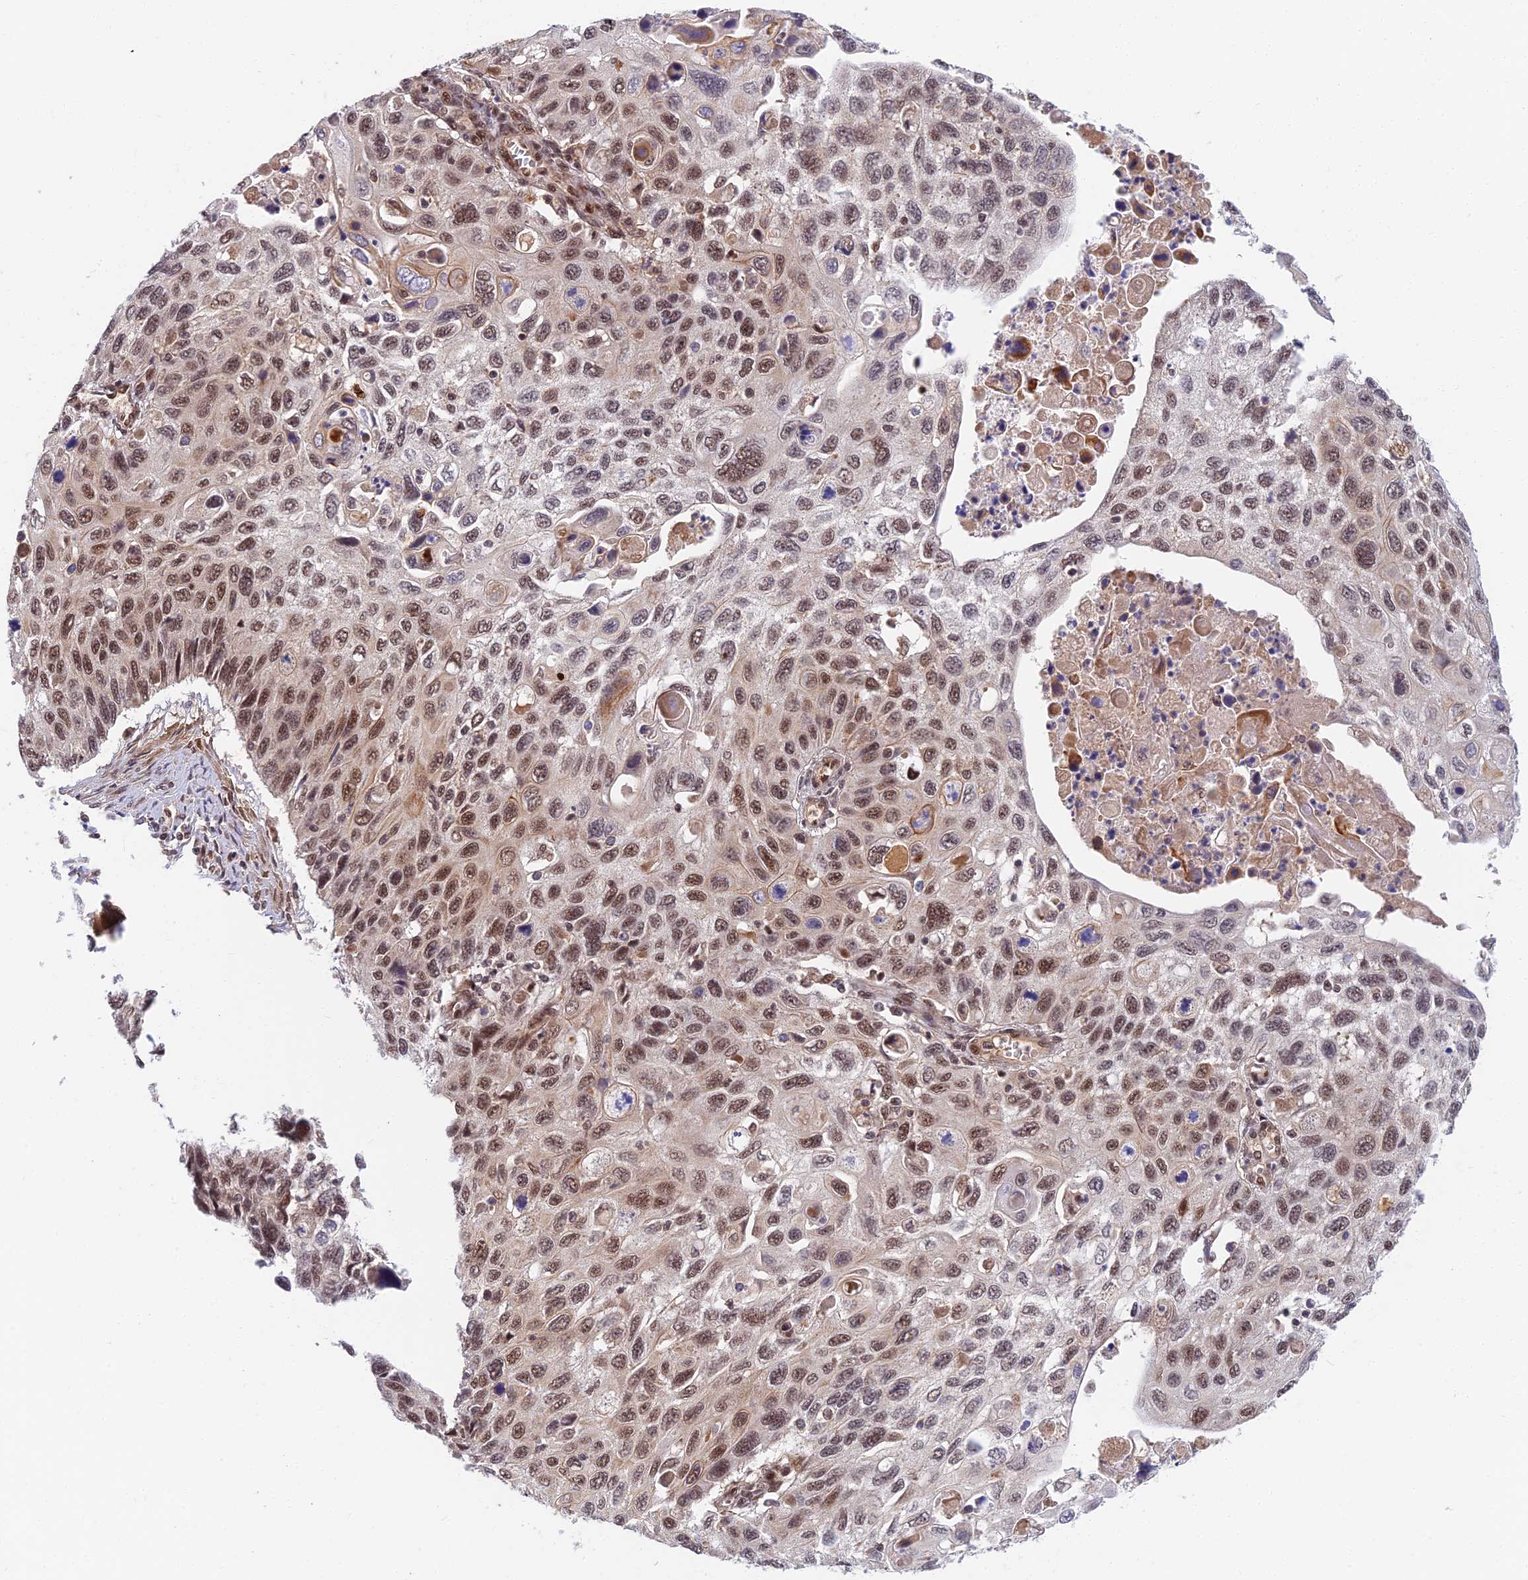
{"staining": {"intensity": "moderate", "quantity": ">75%", "location": "nuclear"}, "tissue": "cervical cancer", "cell_type": "Tumor cells", "image_type": "cancer", "snomed": [{"axis": "morphology", "description": "Squamous cell carcinoma, NOS"}, {"axis": "topography", "description": "Cervix"}], "caption": "Protein expression analysis of squamous cell carcinoma (cervical) displays moderate nuclear positivity in approximately >75% of tumor cells.", "gene": "TCEA2", "patient": {"sex": "female", "age": 70}}